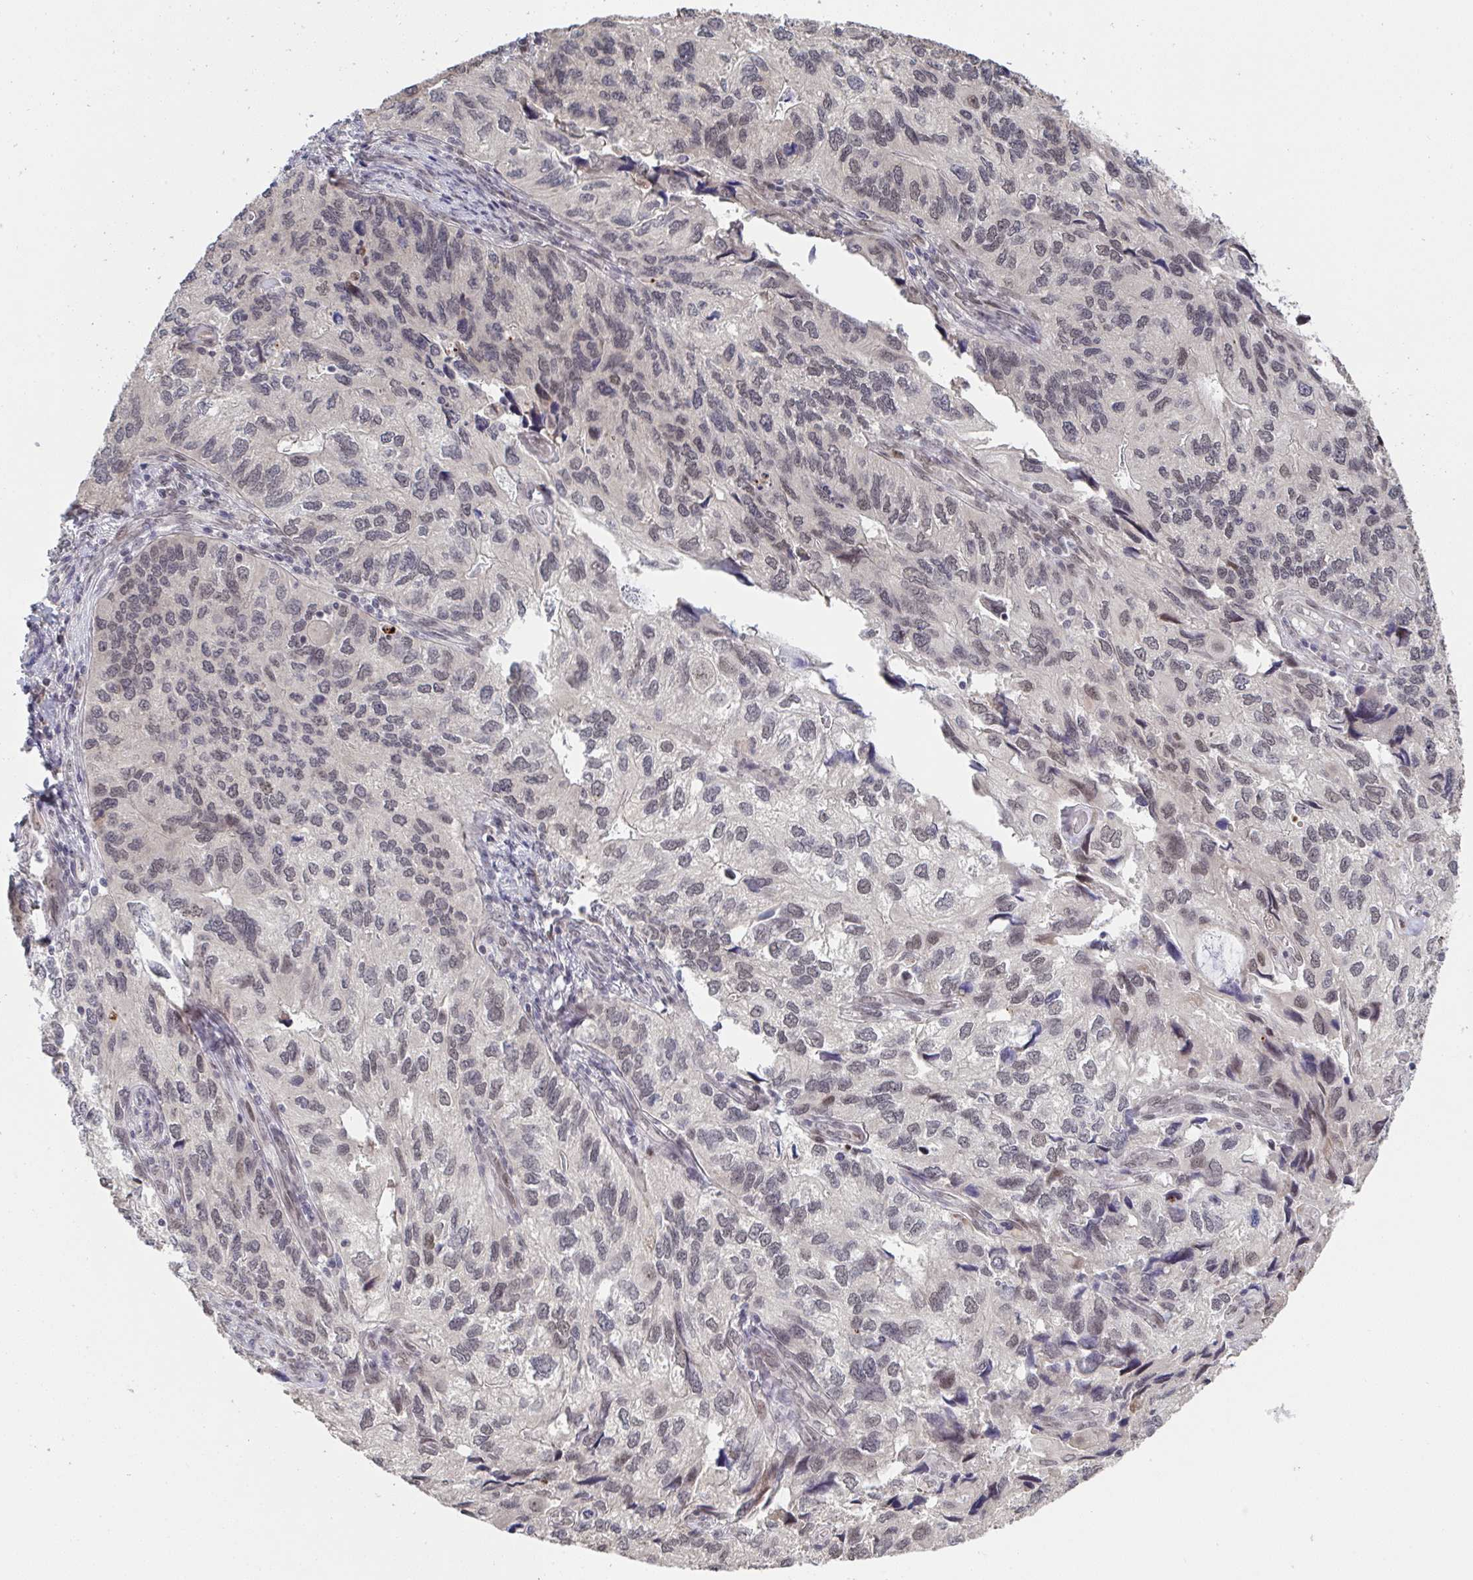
{"staining": {"intensity": "weak", "quantity": "25%-75%", "location": "nuclear"}, "tissue": "endometrial cancer", "cell_type": "Tumor cells", "image_type": "cancer", "snomed": [{"axis": "morphology", "description": "Carcinoma, NOS"}, {"axis": "topography", "description": "Uterus"}], "caption": "This micrograph reveals endometrial cancer (carcinoma) stained with IHC to label a protein in brown. The nuclear of tumor cells show weak positivity for the protein. Nuclei are counter-stained blue.", "gene": "JMJD1C", "patient": {"sex": "female", "age": 76}}